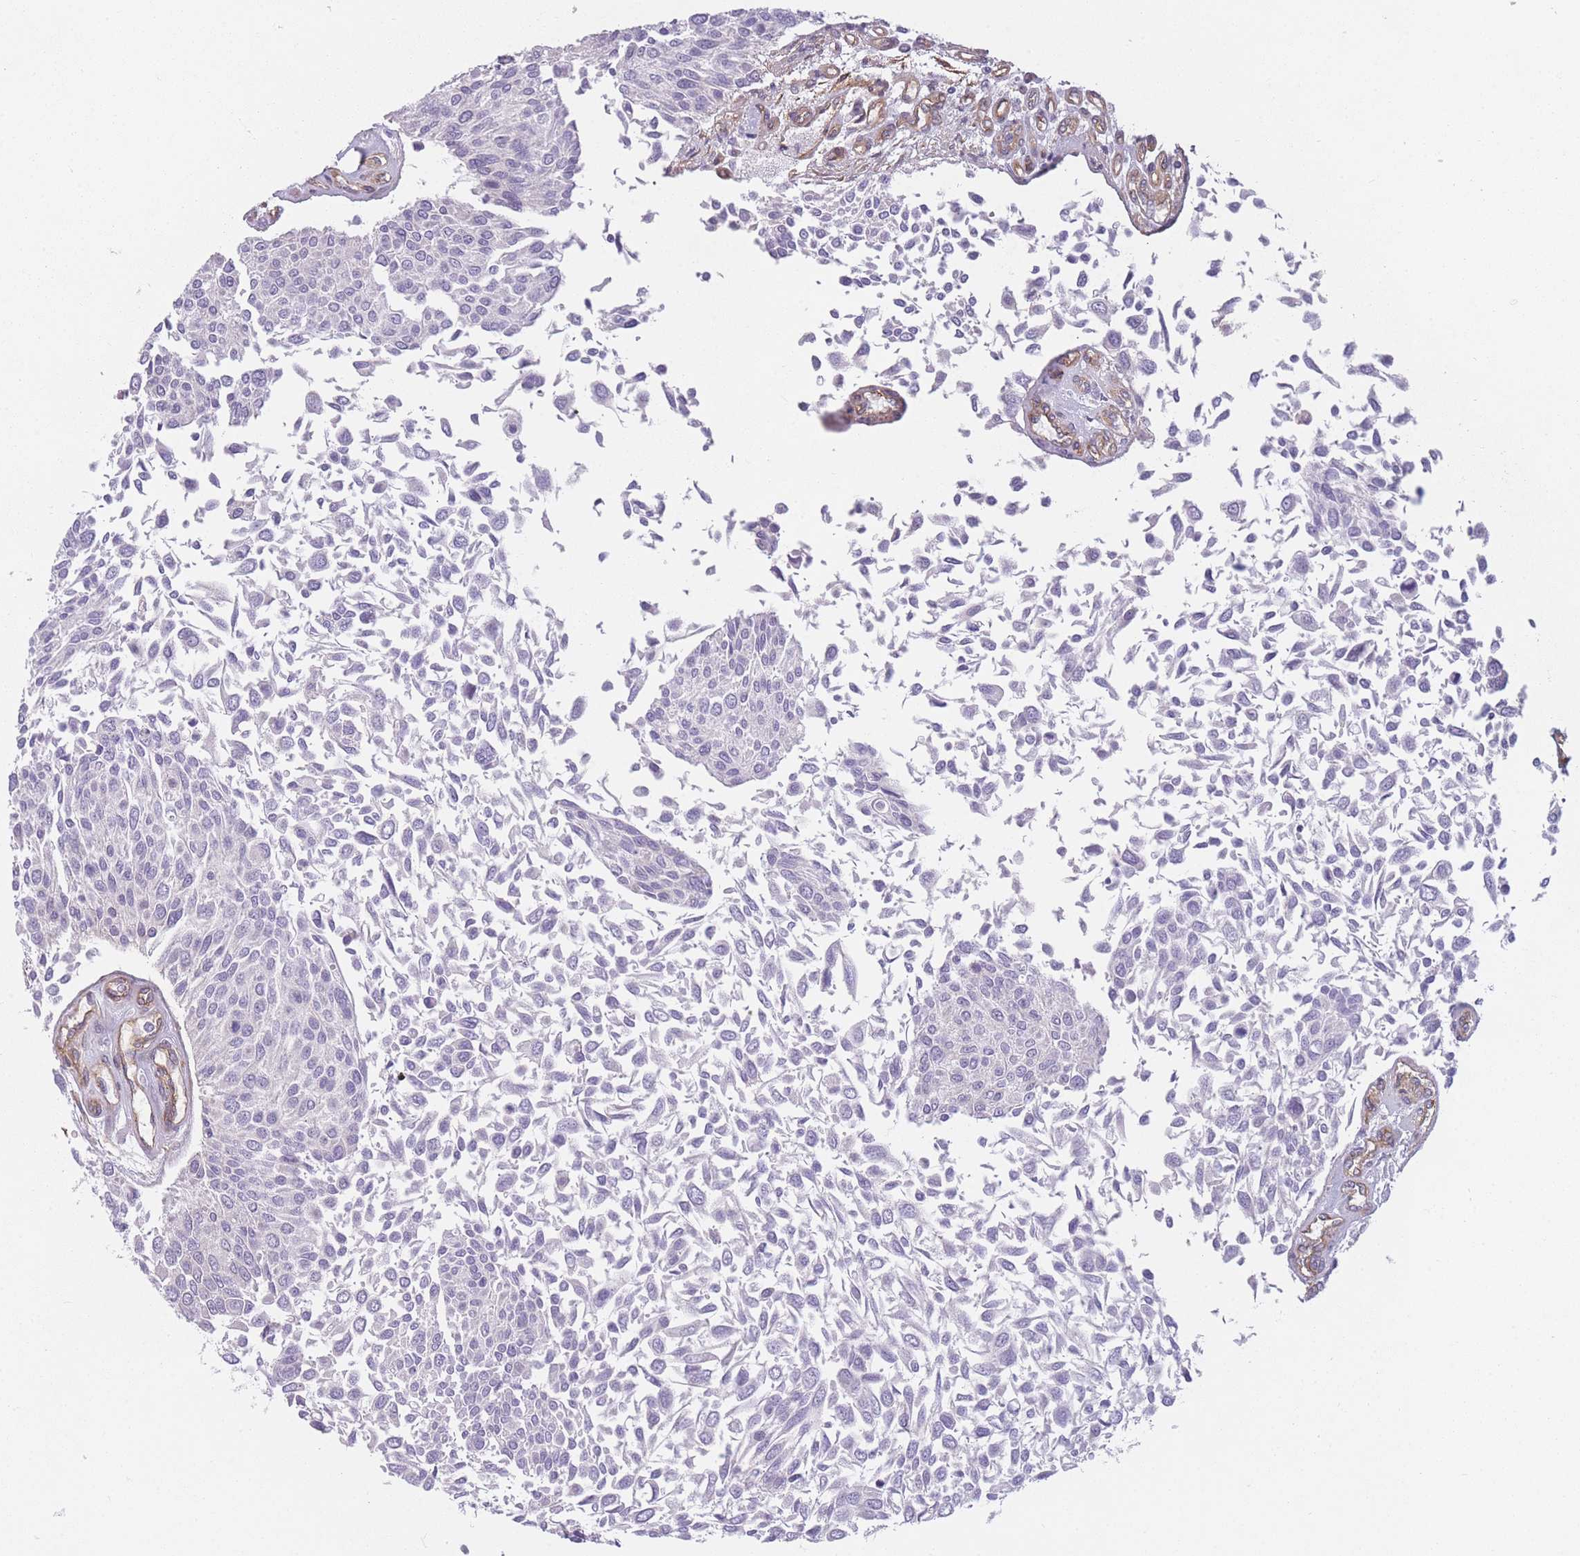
{"staining": {"intensity": "negative", "quantity": "none", "location": "none"}, "tissue": "urothelial cancer", "cell_type": "Tumor cells", "image_type": "cancer", "snomed": [{"axis": "morphology", "description": "Urothelial carcinoma, NOS"}, {"axis": "topography", "description": "Urinary bladder"}], "caption": "Transitional cell carcinoma stained for a protein using IHC displays no positivity tumor cells.", "gene": "SLC7A6", "patient": {"sex": "male", "age": 55}}